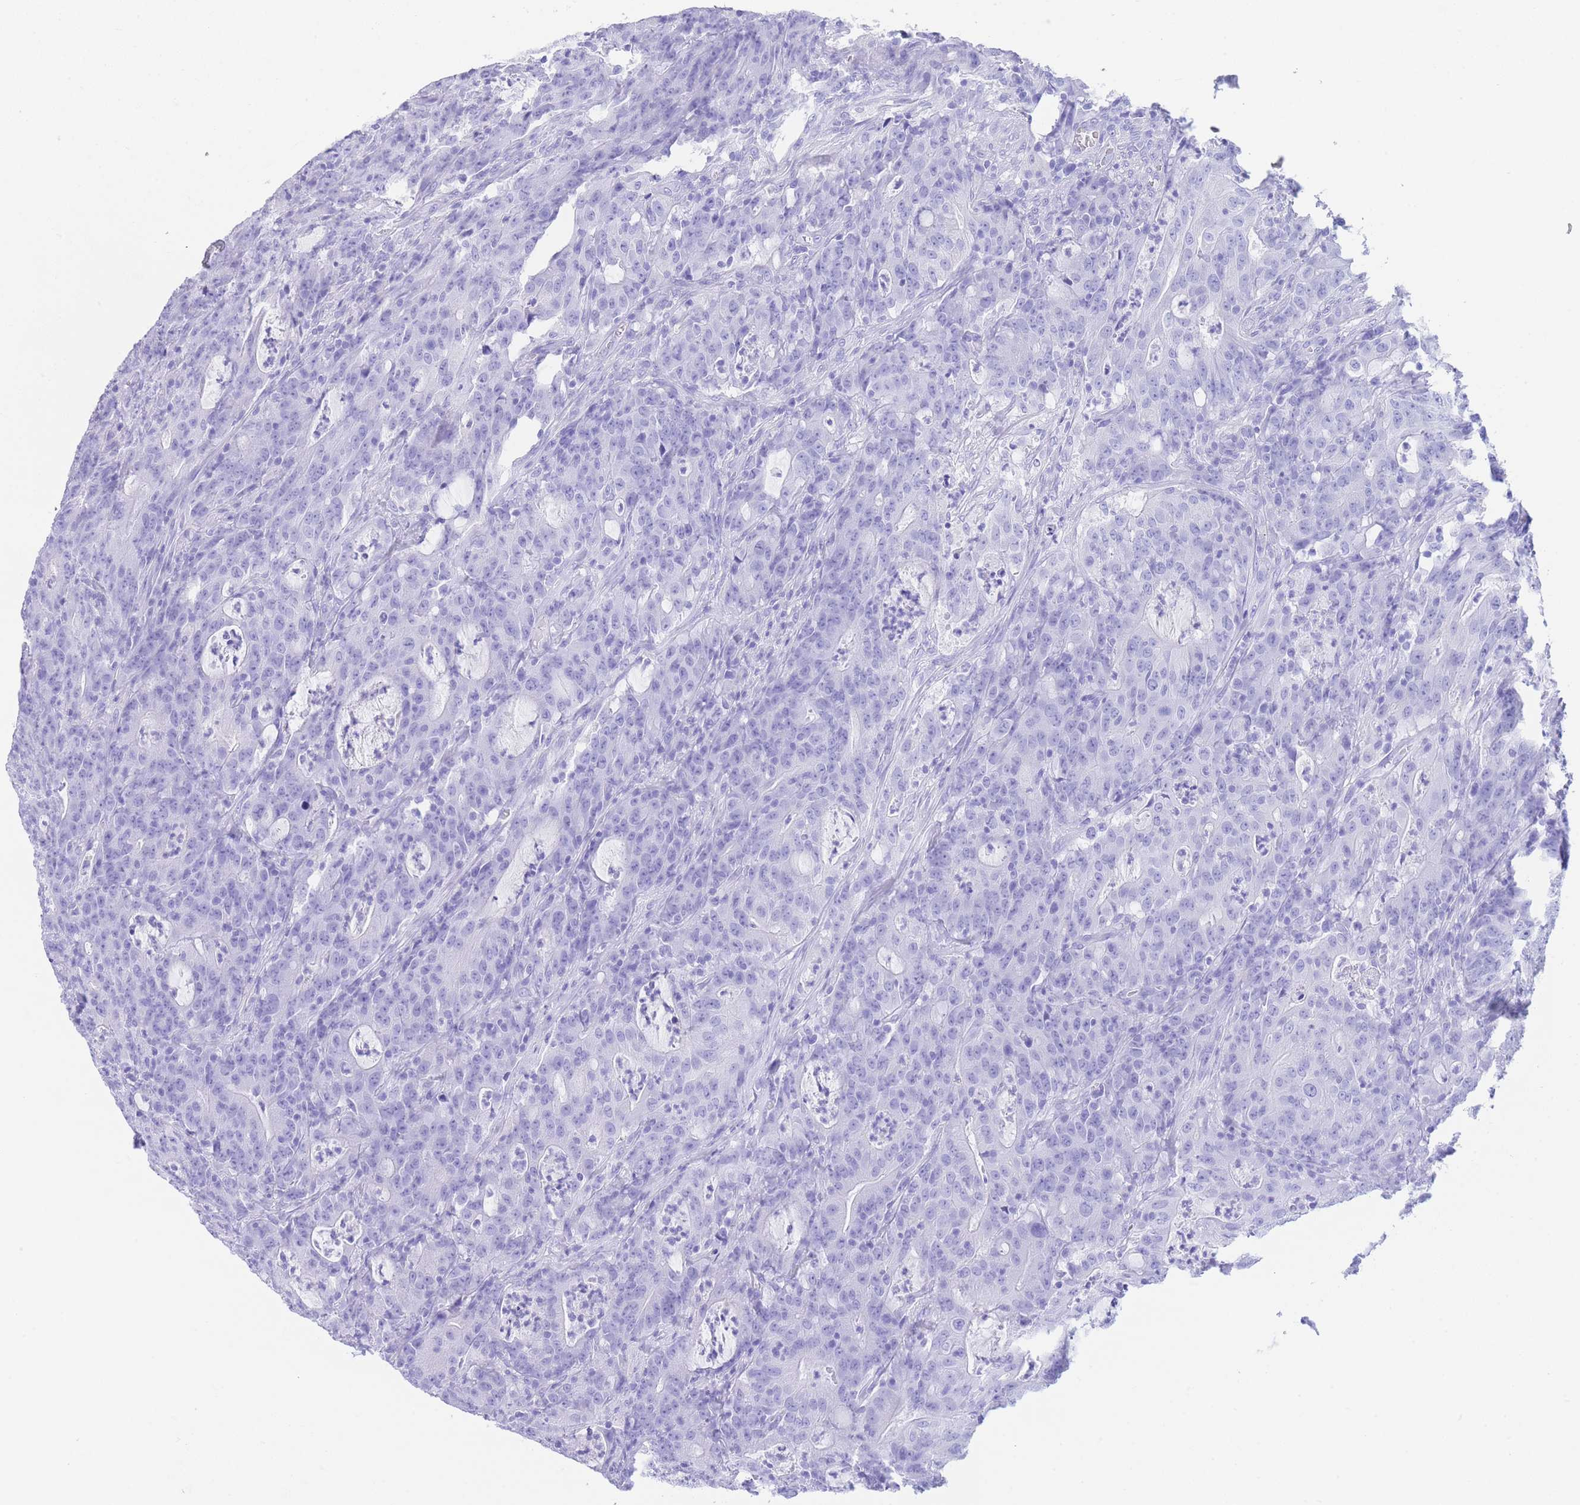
{"staining": {"intensity": "negative", "quantity": "none", "location": "none"}, "tissue": "colorectal cancer", "cell_type": "Tumor cells", "image_type": "cancer", "snomed": [{"axis": "morphology", "description": "Adenocarcinoma, NOS"}, {"axis": "topography", "description": "Colon"}], "caption": "DAB (3,3'-diaminobenzidine) immunohistochemical staining of human colorectal adenocarcinoma exhibits no significant staining in tumor cells.", "gene": "SLCO1B3", "patient": {"sex": "male", "age": 83}}